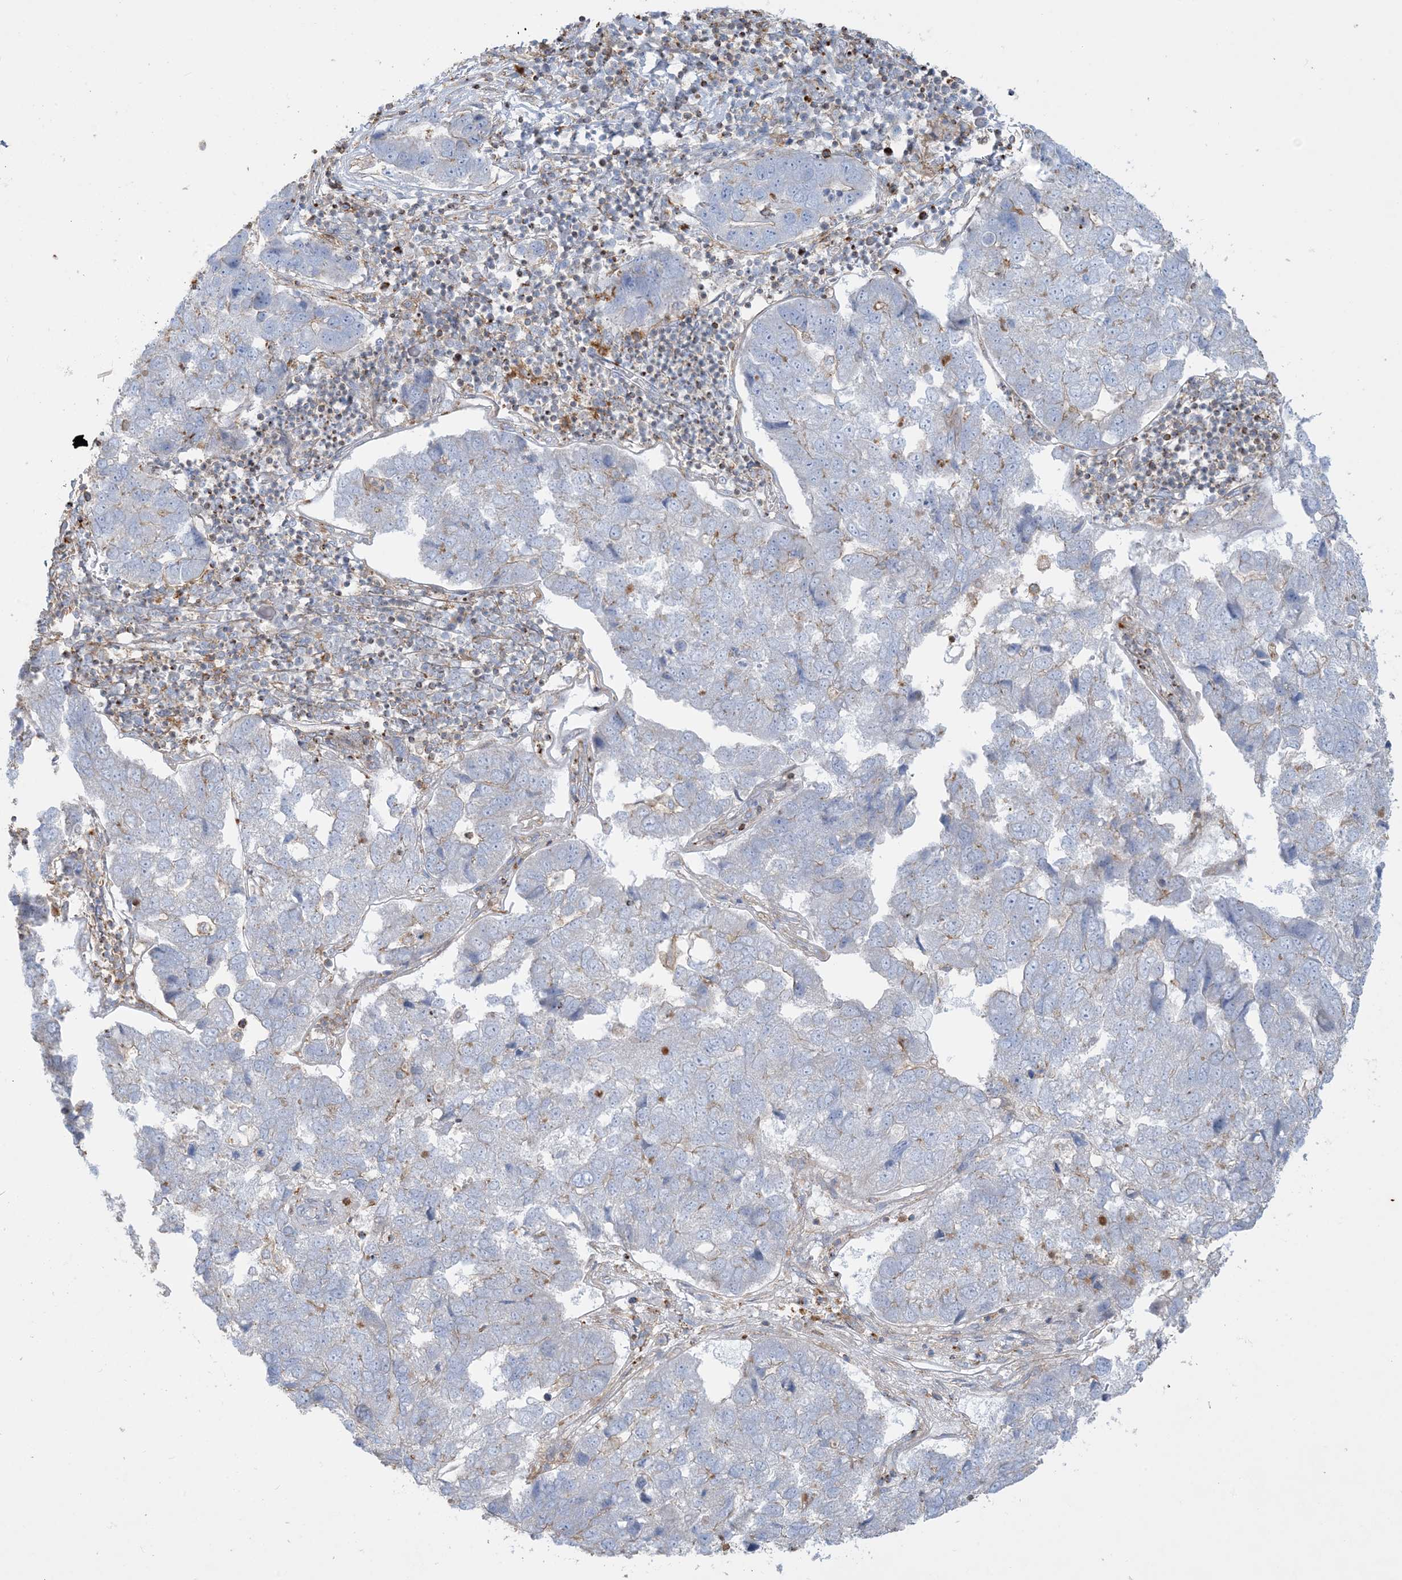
{"staining": {"intensity": "negative", "quantity": "none", "location": "none"}, "tissue": "pancreatic cancer", "cell_type": "Tumor cells", "image_type": "cancer", "snomed": [{"axis": "morphology", "description": "Adenocarcinoma, NOS"}, {"axis": "topography", "description": "Pancreas"}], "caption": "This is a image of IHC staining of adenocarcinoma (pancreatic), which shows no expression in tumor cells. Nuclei are stained in blue.", "gene": "GTF3C2", "patient": {"sex": "female", "age": 61}}